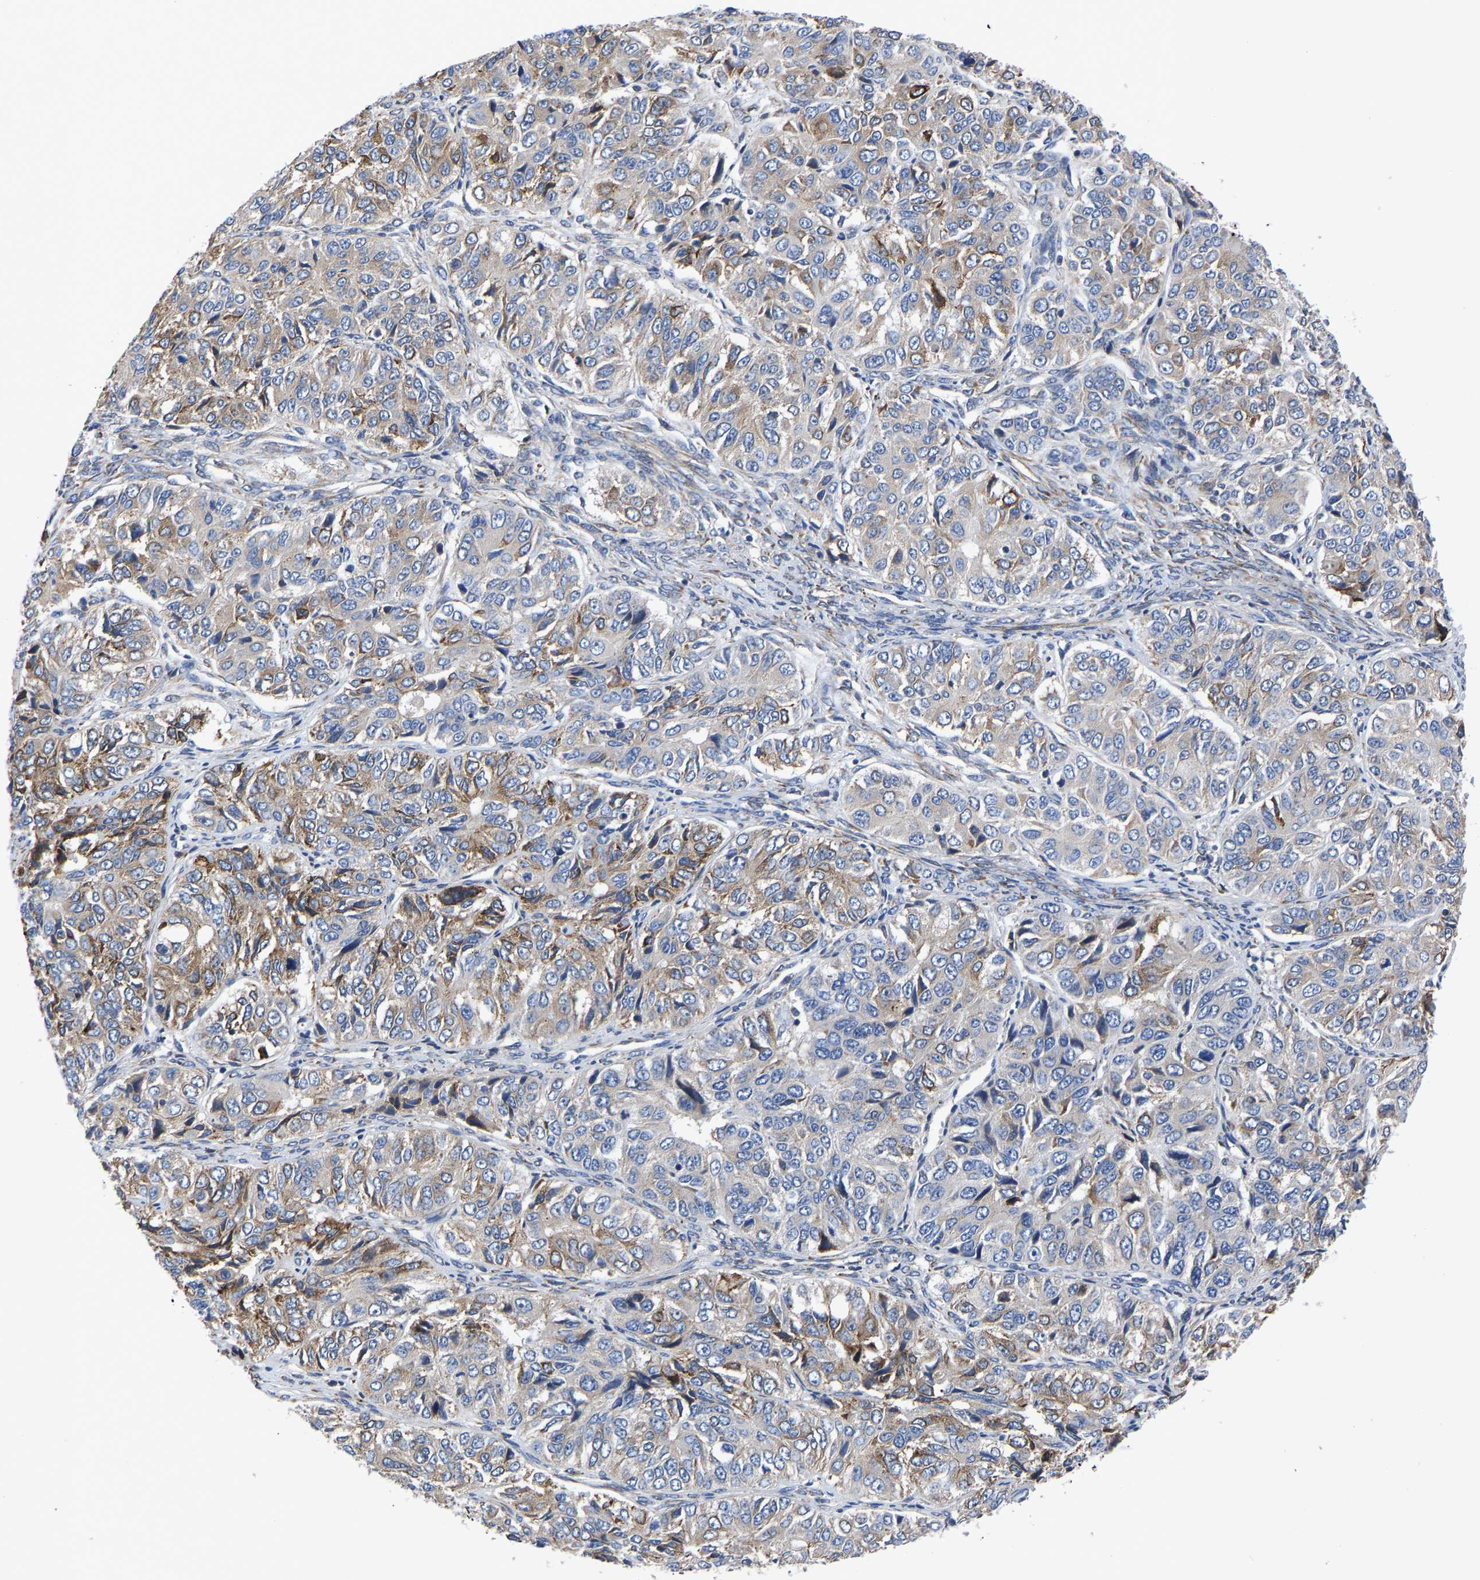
{"staining": {"intensity": "moderate", "quantity": "25%-75%", "location": "cytoplasmic/membranous"}, "tissue": "ovarian cancer", "cell_type": "Tumor cells", "image_type": "cancer", "snomed": [{"axis": "morphology", "description": "Carcinoma, endometroid"}, {"axis": "topography", "description": "Ovary"}], "caption": "Tumor cells display medium levels of moderate cytoplasmic/membranous expression in approximately 25%-75% of cells in human ovarian cancer.", "gene": "FRRS1", "patient": {"sex": "female", "age": 51}}